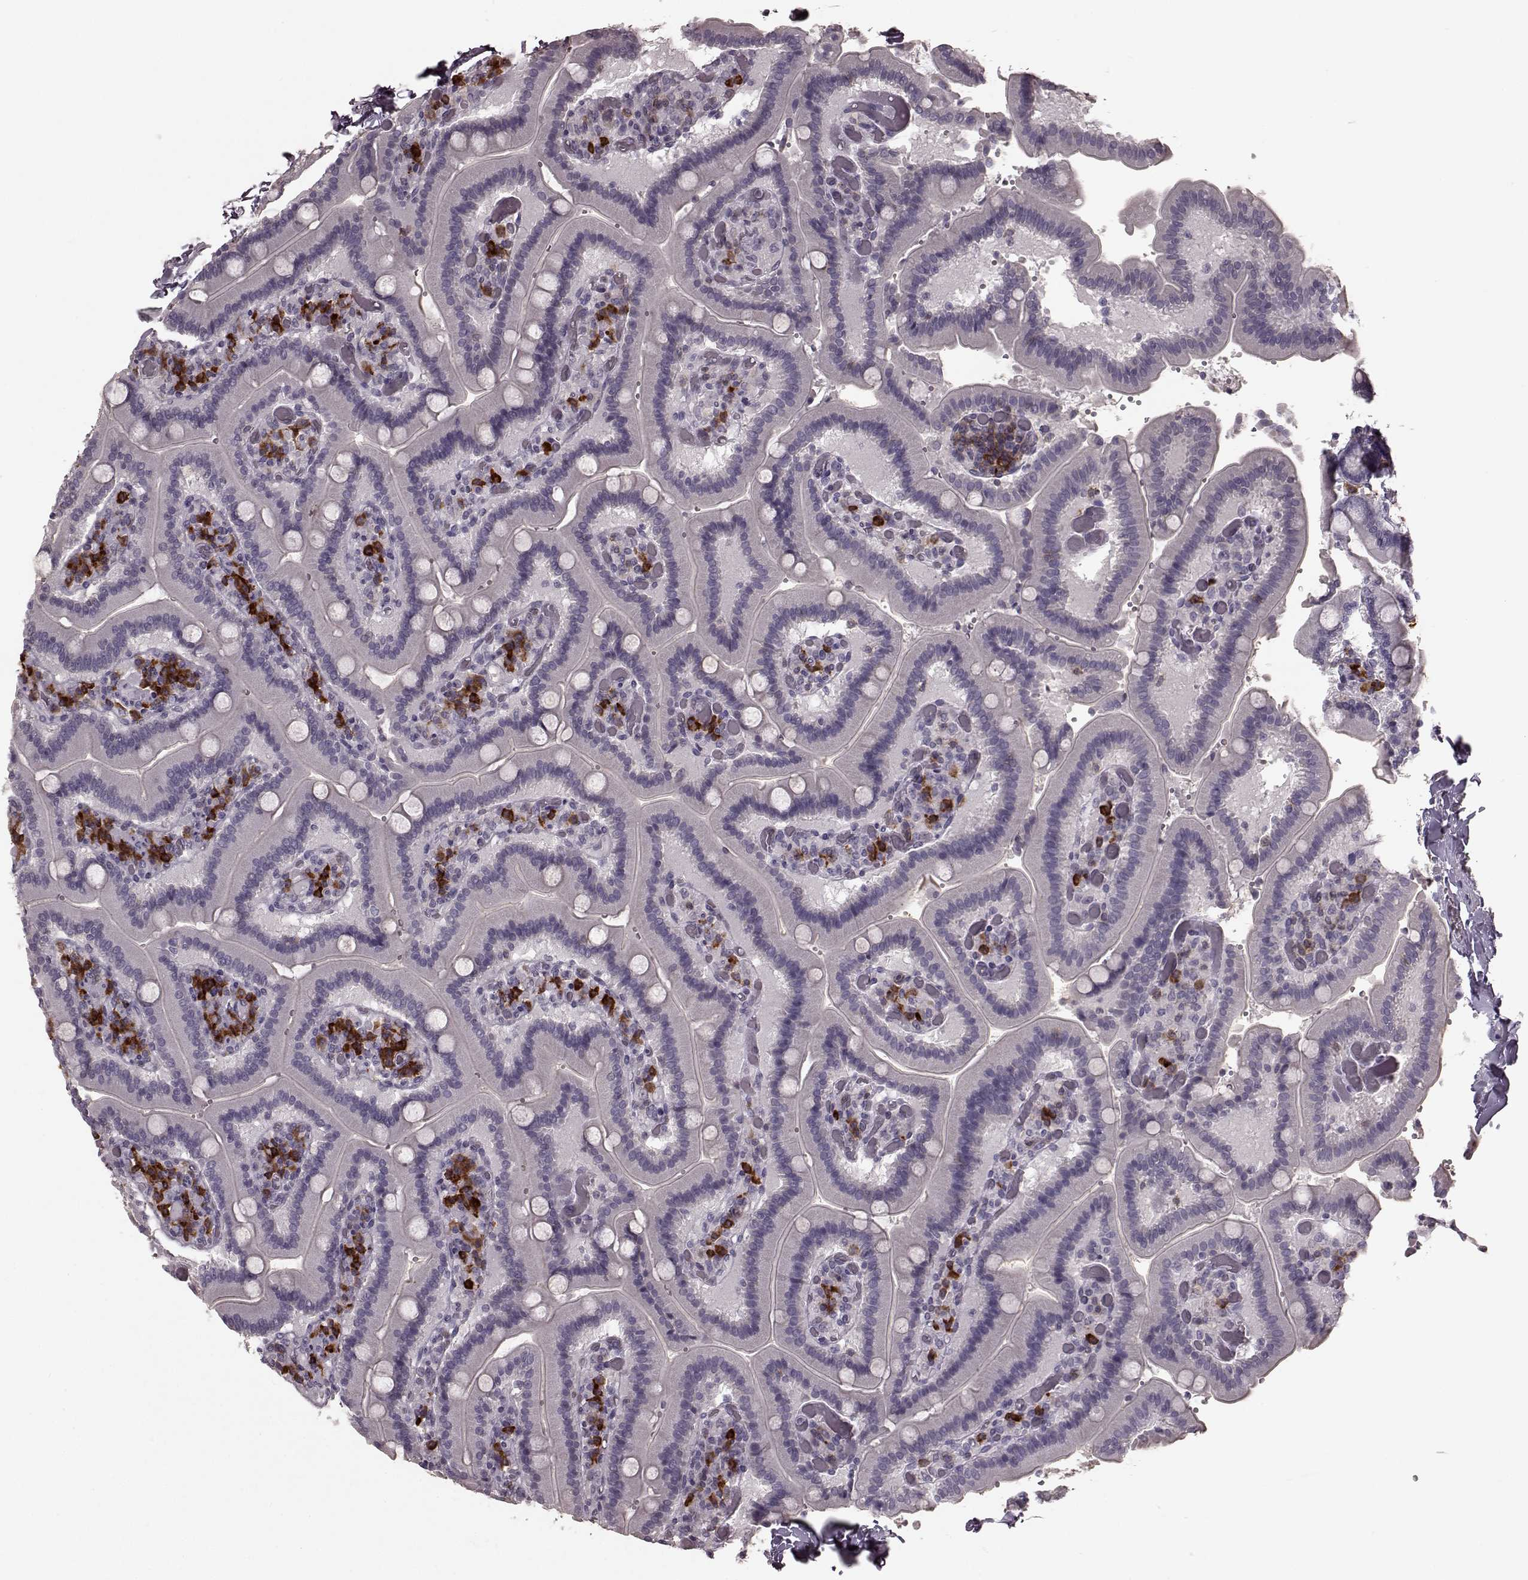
{"staining": {"intensity": "negative", "quantity": "none", "location": "none"}, "tissue": "duodenum", "cell_type": "Glandular cells", "image_type": "normal", "snomed": [{"axis": "morphology", "description": "Normal tissue, NOS"}, {"axis": "topography", "description": "Duodenum"}], "caption": "A high-resolution histopathology image shows IHC staining of normal duodenum, which exhibits no significant positivity in glandular cells.", "gene": "CD28", "patient": {"sex": "female", "age": 62}}